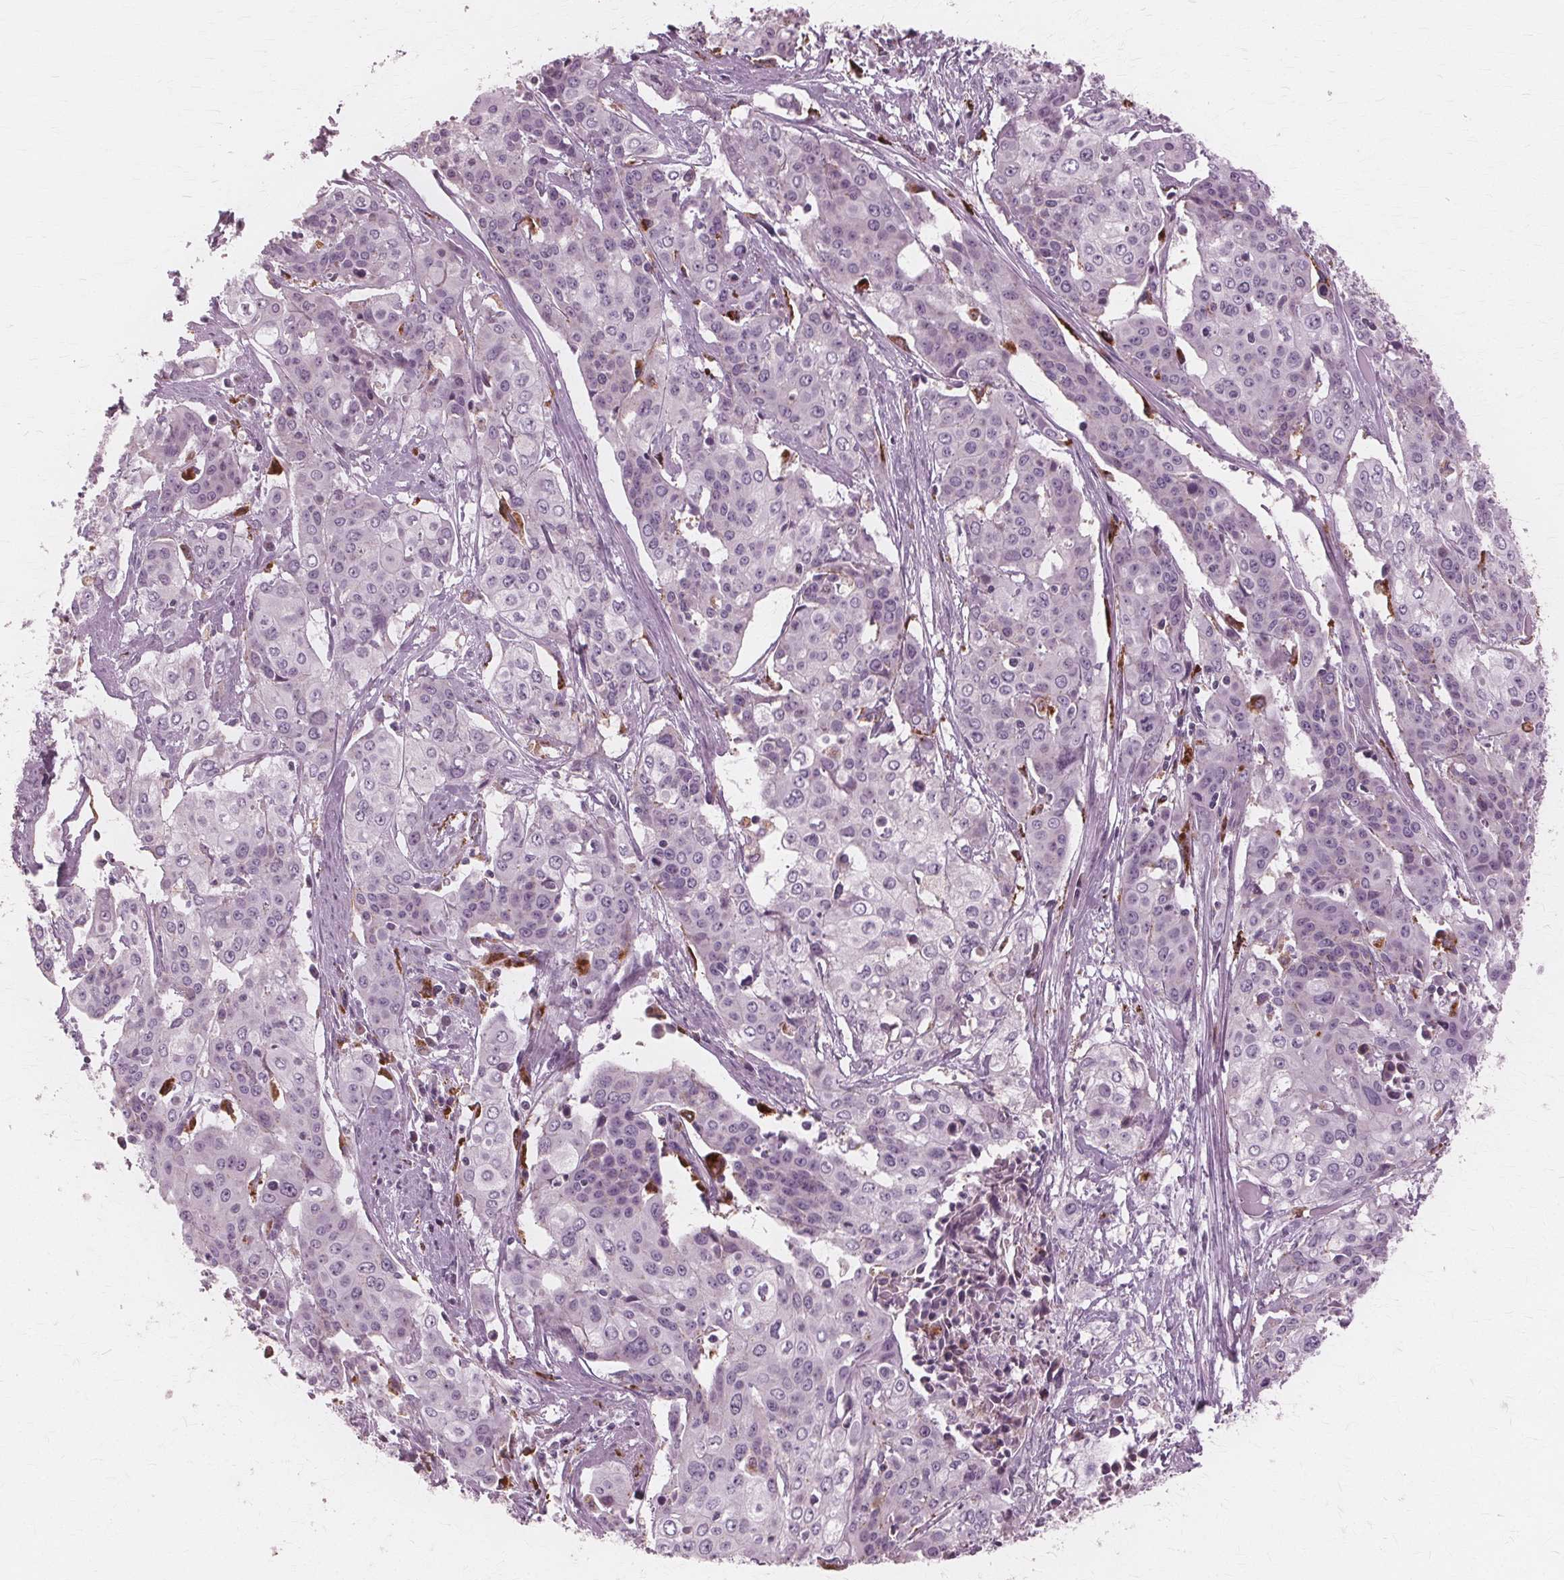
{"staining": {"intensity": "negative", "quantity": "none", "location": "none"}, "tissue": "cervical cancer", "cell_type": "Tumor cells", "image_type": "cancer", "snomed": [{"axis": "morphology", "description": "Squamous cell carcinoma, NOS"}, {"axis": "topography", "description": "Cervix"}], "caption": "IHC photomicrograph of neoplastic tissue: cervical cancer stained with DAB displays no significant protein expression in tumor cells.", "gene": "DNASE2", "patient": {"sex": "female", "age": 39}}